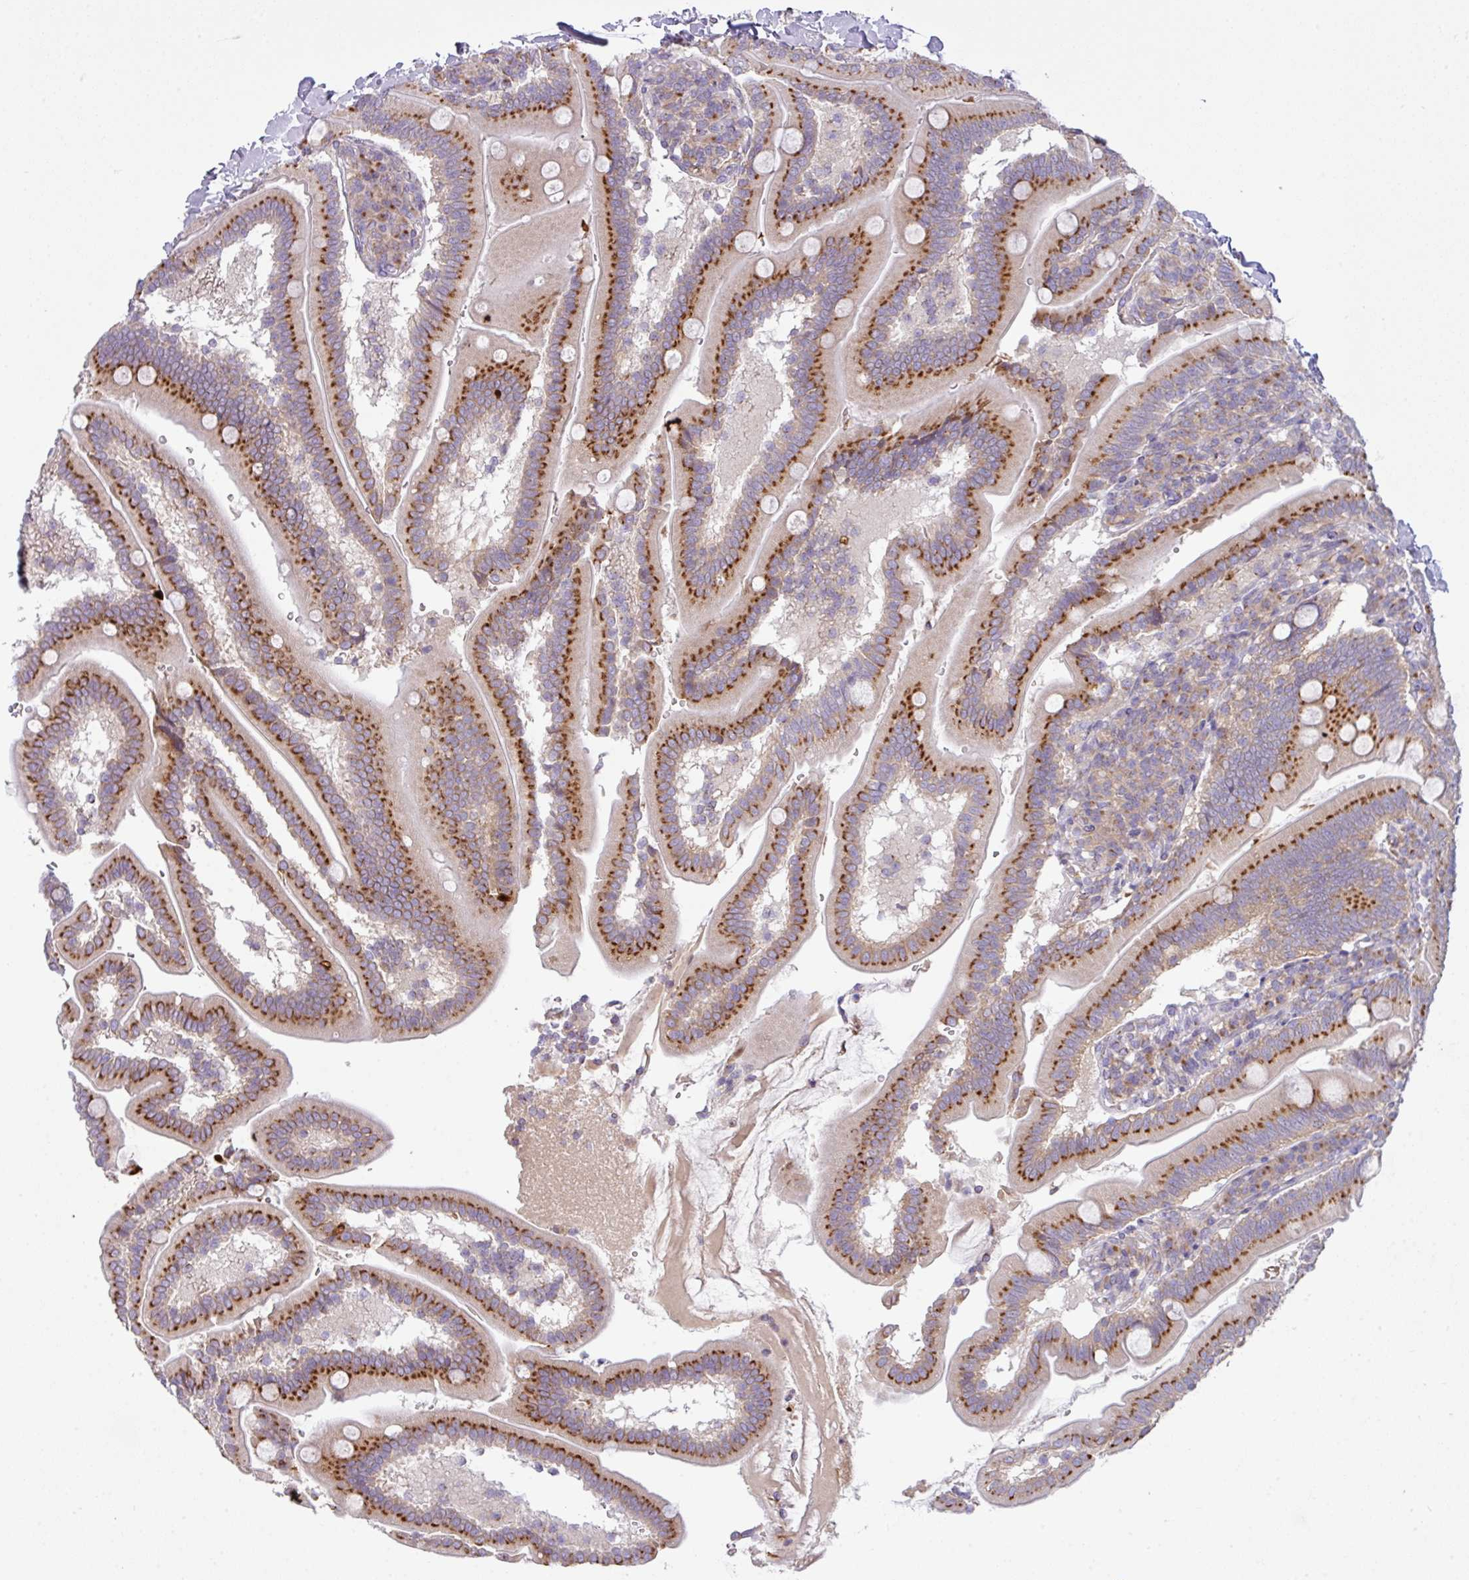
{"staining": {"intensity": "strong", "quantity": "25%-75%", "location": "cytoplasmic/membranous"}, "tissue": "duodenum", "cell_type": "Glandular cells", "image_type": "normal", "snomed": [{"axis": "morphology", "description": "Normal tissue, NOS"}, {"axis": "topography", "description": "Duodenum"}], "caption": "This histopathology image demonstrates benign duodenum stained with immunohistochemistry (IHC) to label a protein in brown. The cytoplasmic/membranous of glandular cells show strong positivity for the protein. Nuclei are counter-stained blue.", "gene": "VTI1A", "patient": {"sex": "female", "age": 67}}